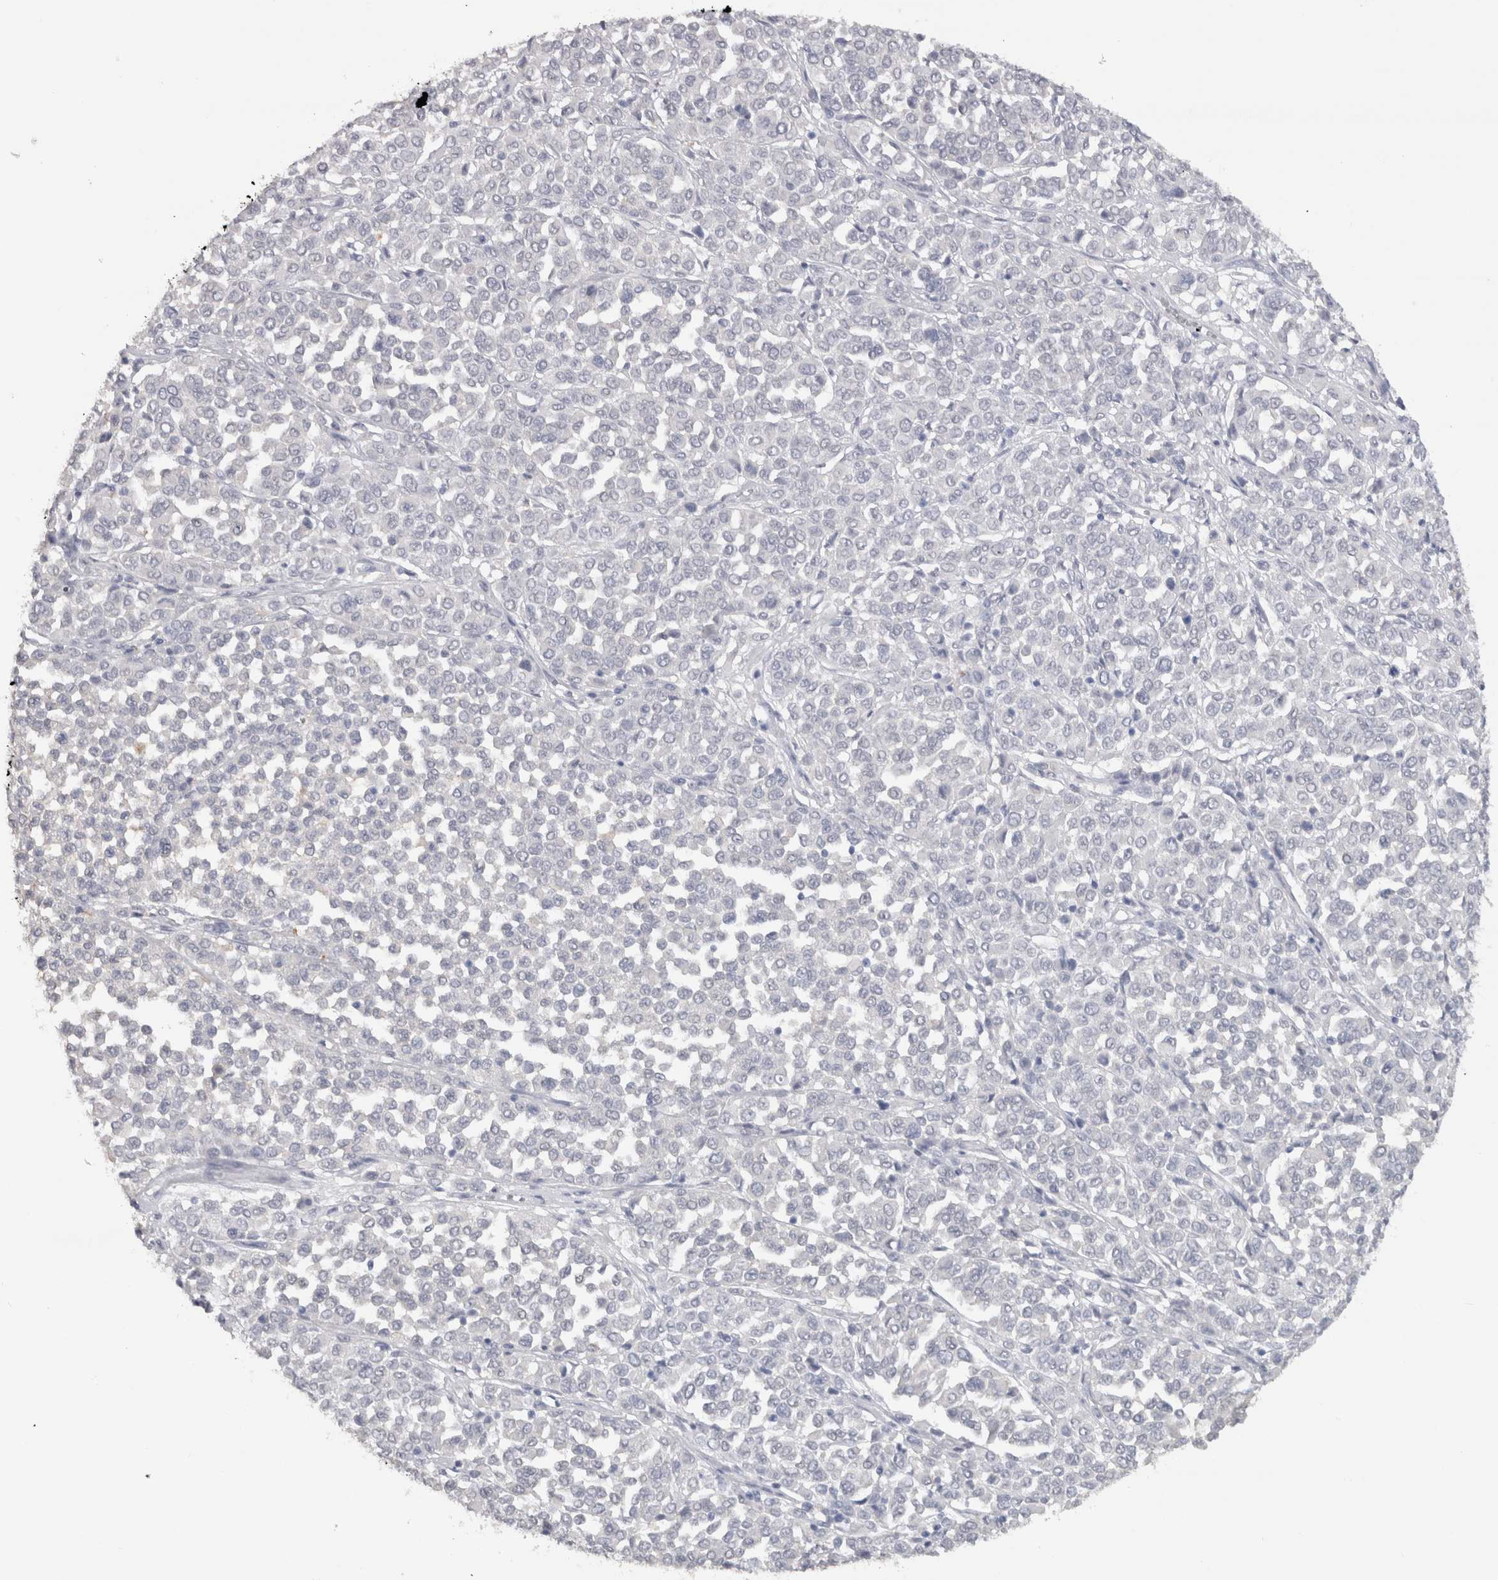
{"staining": {"intensity": "negative", "quantity": "none", "location": "none"}, "tissue": "melanoma", "cell_type": "Tumor cells", "image_type": "cancer", "snomed": [{"axis": "morphology", "description": "Malignant melanoma, Metastatic site"}, {"axis": "topography", "description": "Pancreas"}], "caption": "High power microscopy micrograph of an immunohistochemistry histopathology image of malignant melanoma (metastatic site), revealing no significant positivity in tumor cells. (IHC, brightfield microscopy, high magnification).", "gene": "CDH17", "patient": {"sex": "female", "age": 30}}